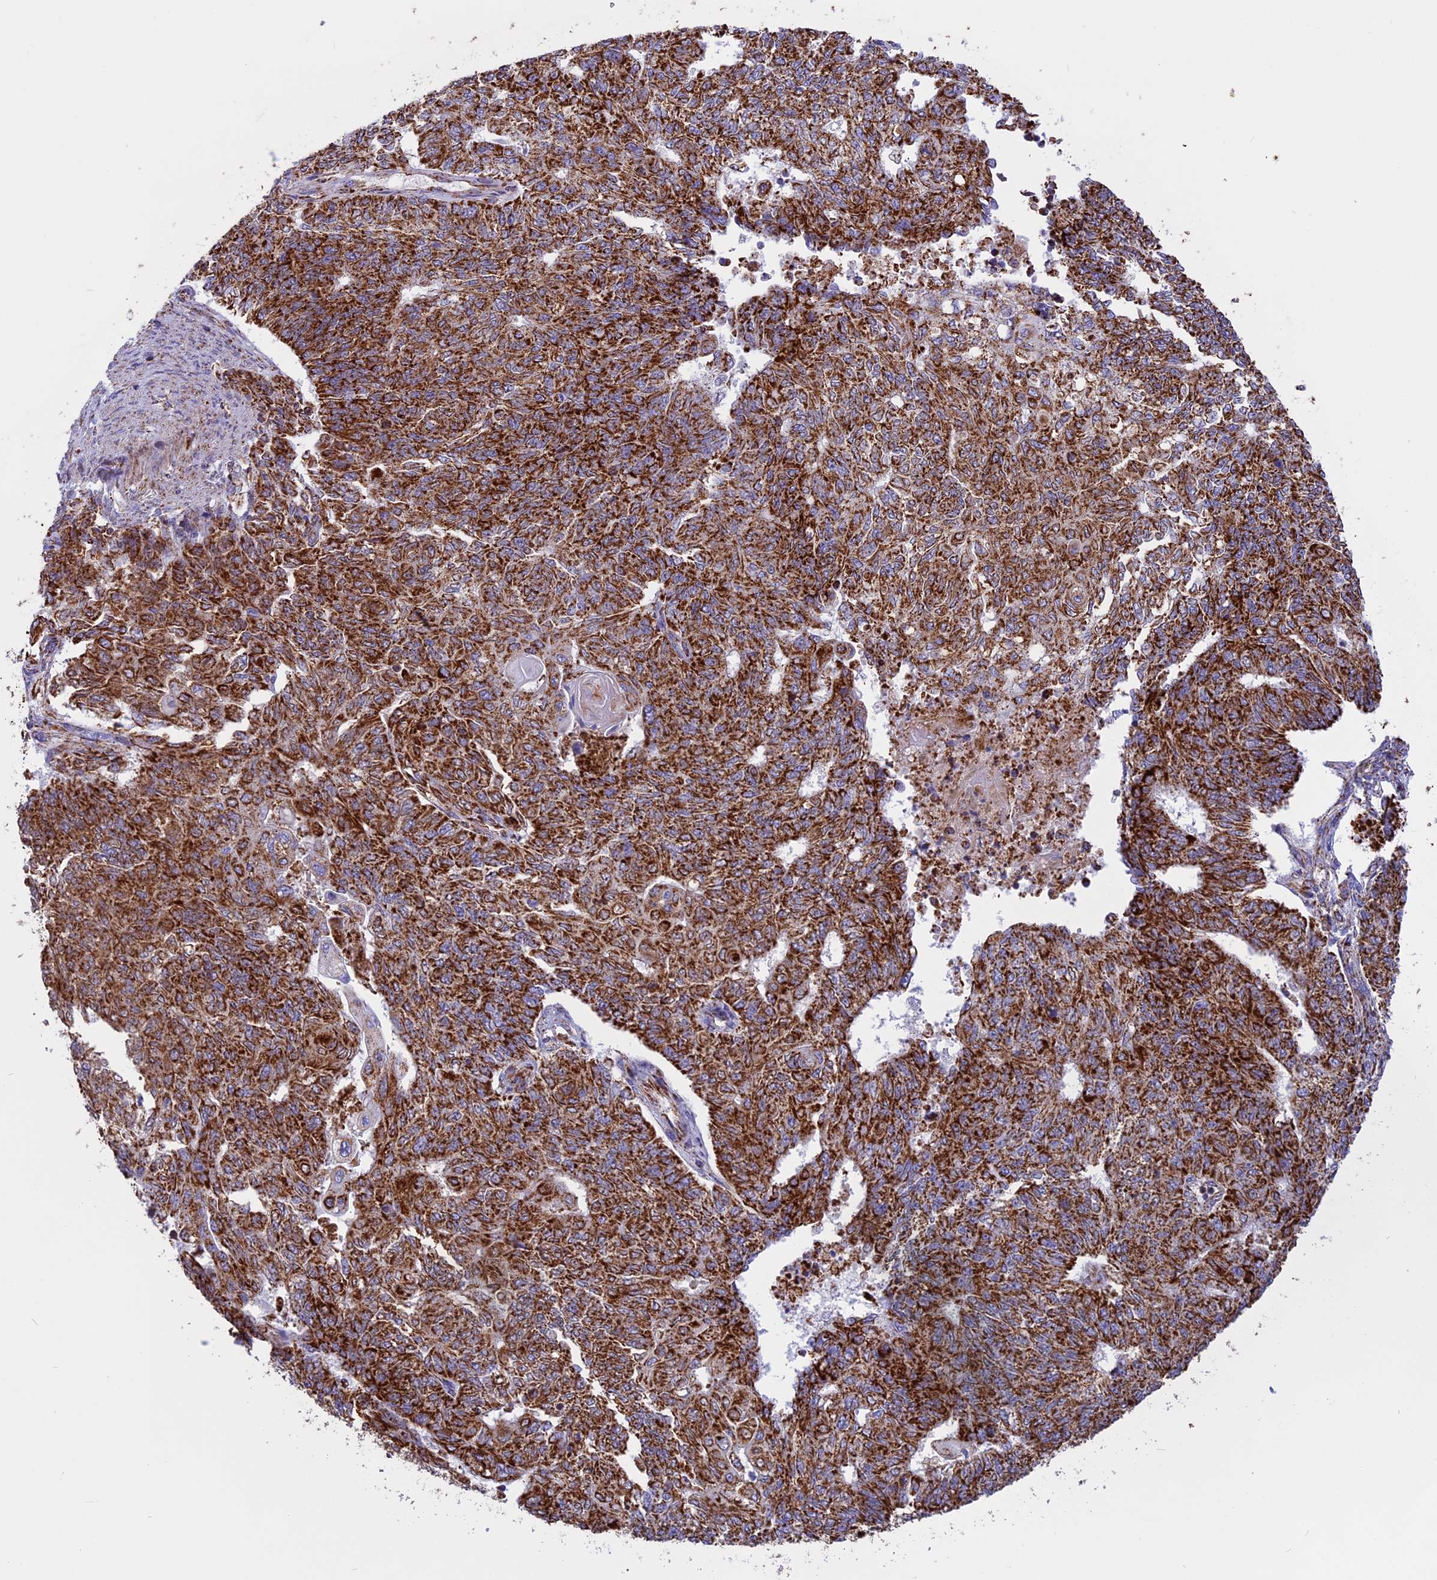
{"staining": {"intensity": "strong", "quantity": ">75%", "location": "cytoplasmic/membranous"}, "tissue": "endometrial cancer", "cell_type": "Tumor cells", "image_type": "cancer", "snomed": [{"axis": "morphology", "description": "Adenocarcinoma, NOS"}, {"axis": "topography", "description": "Endometrium"}], "caption": "Immunohistochemical staining of human endometrial cancer reveals strong cytoplasmic/membranous protein expression in approximately >75% of tumor cells. The staining is performed using DAB brown chromogen to label protein expression. The nuclei are counter-stained blue using hematoxylin.", "gene": "UQCRB", "patient": {"sex": "female", "age": 32}}